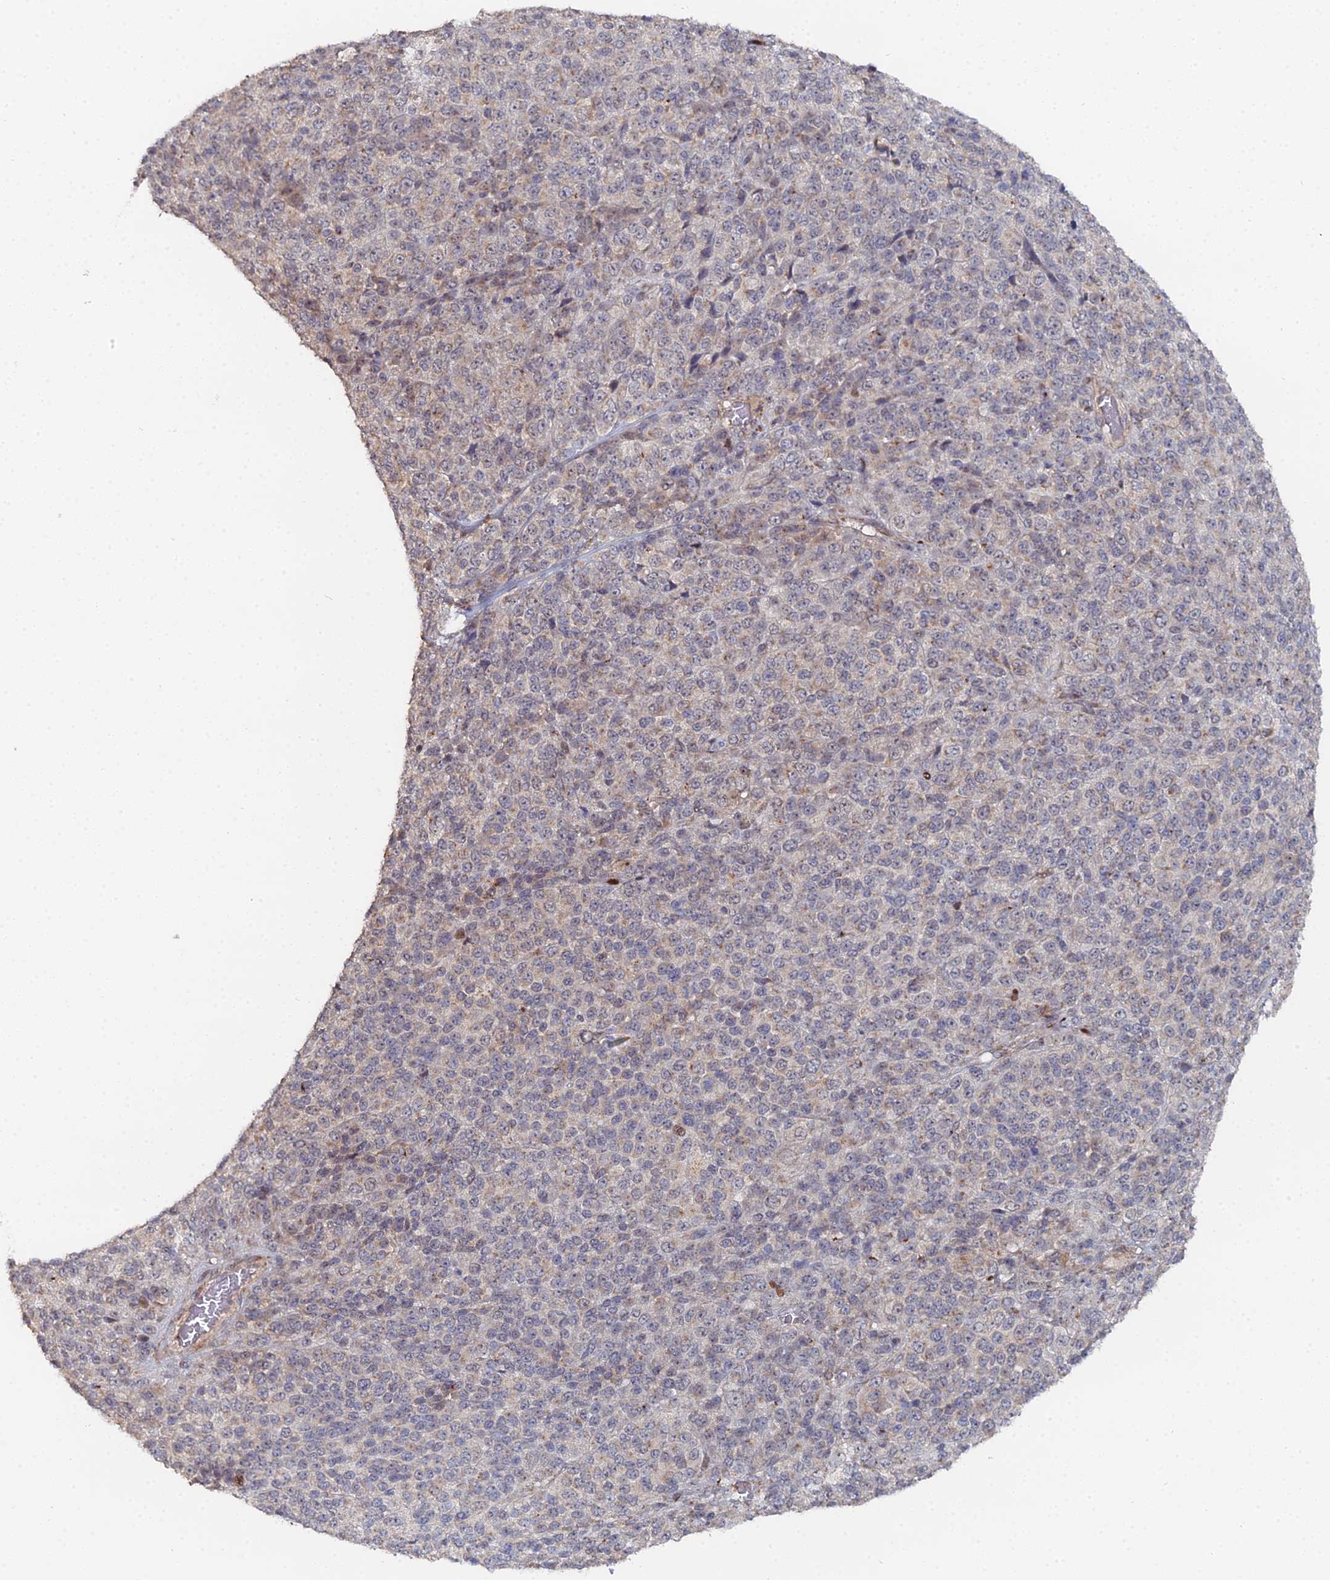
{"staining": {"intensity": "weak", "quantity": "<25%", "location": "cytoplasmic/membranous"}, "tissue": "melanoma", "cell_type": "Tumor cells", "image_type": "cancer", "snomed": [{"axis": "morphology", "description": "Malignant melanoma, Metastatic site"}, {"axis": "topography", "description": "Brain"}], "caption": "Melanoma was stained to show a protein in brown. There is no significant expression in tumor cells. Nuclei are stained in blue.", "gene": "SGMS1", "patient": {"sex": "female", "age": 56}}